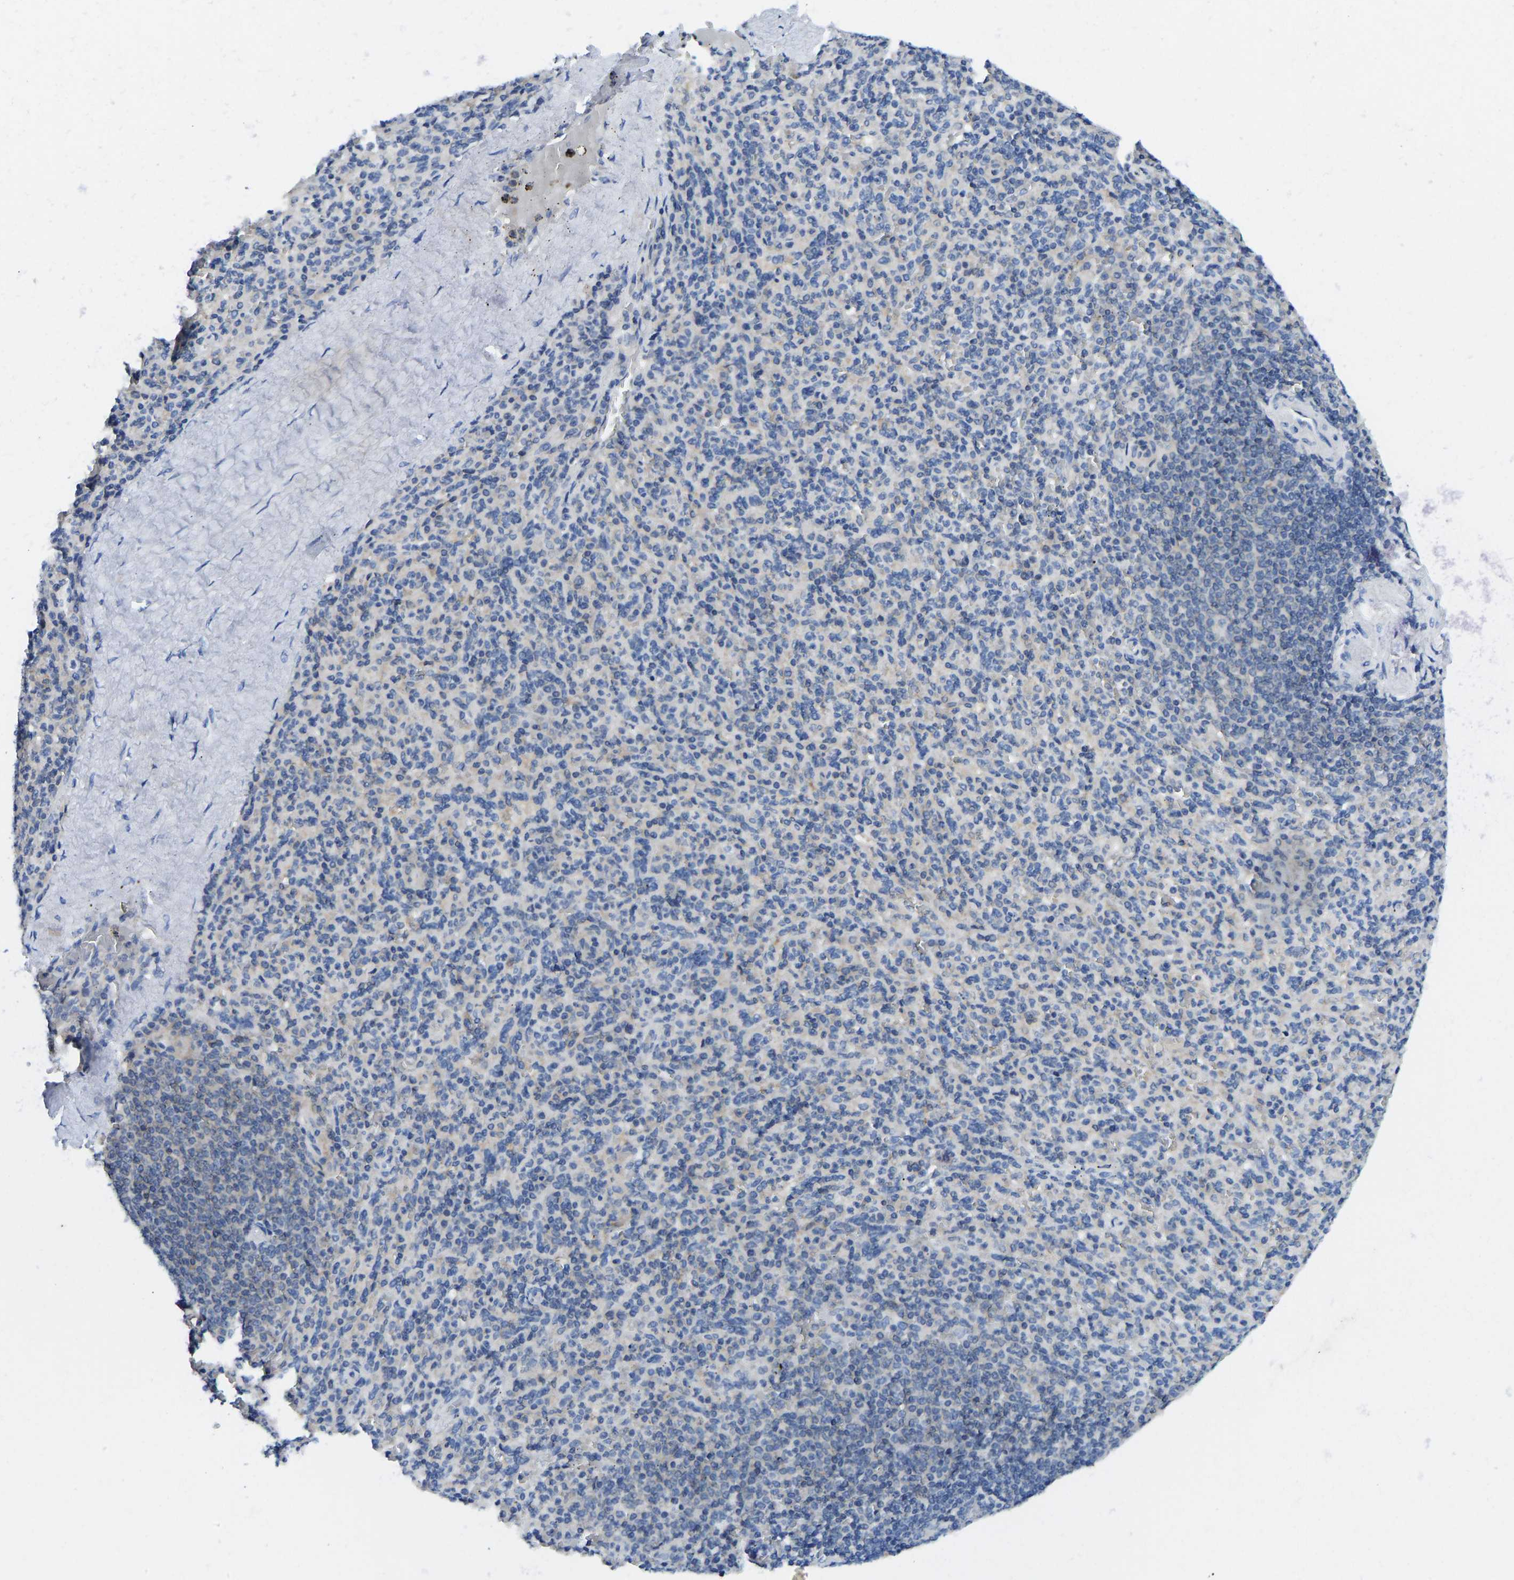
{"staining": {"intensity": "negative", "quantity": "none", "location": "none"}, "tissue": "spleen", "cell_type": "Cells in red pulp", "image_type": "normal", "snomed": [{"axis": "morphology", "description": "Normal tissue, NOS"}, {"axis": "topography", "description": "Spleen"}], "caption": "An immunohistochemistry (IHC) image of benign spleen is shown. There is no staining in cells in red pulp of spleen.", "gene": "NDRG3", "patient": {"sex": "male", "age": 36}}